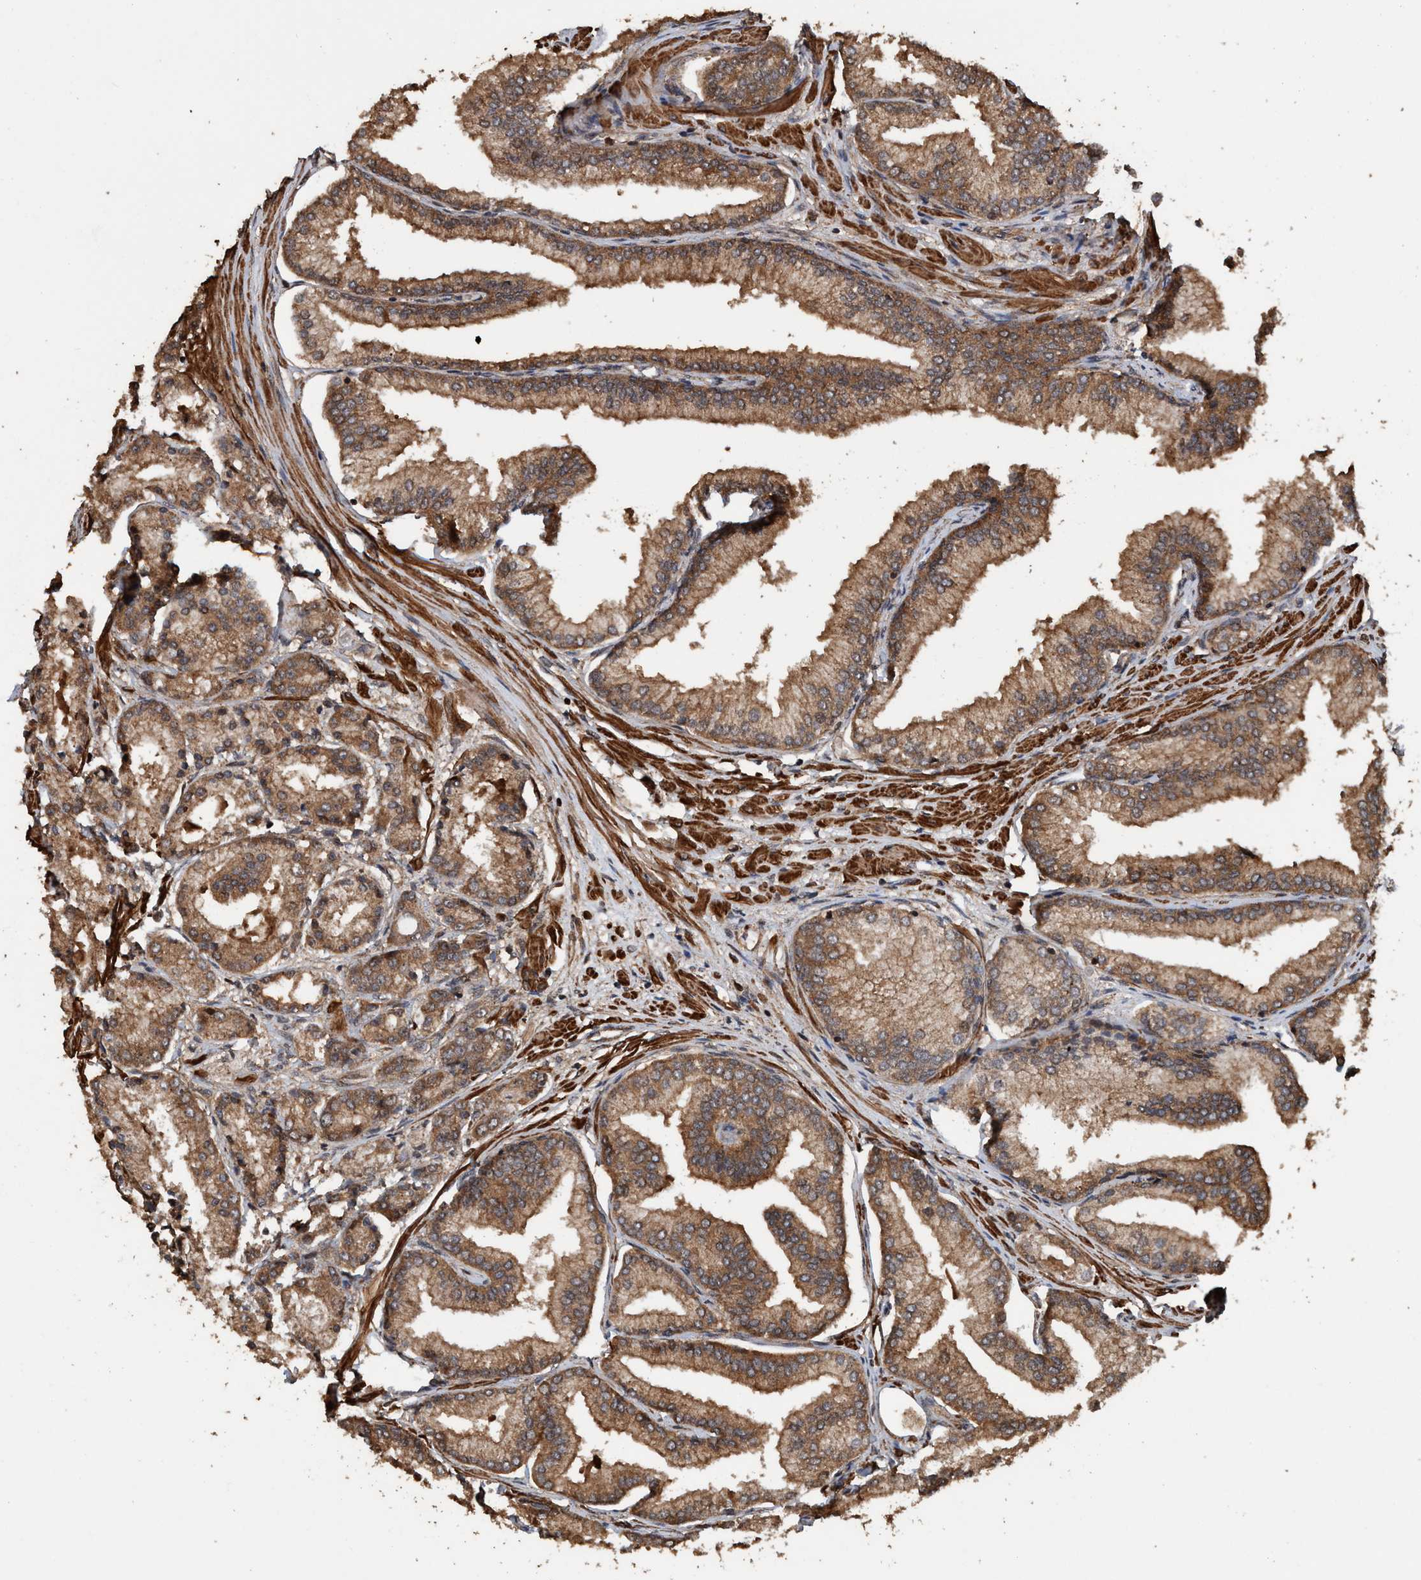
{"staining": {"intensity": "moderate", "quantity": ">75%", "location": "cytoplasmic/membranous"}, "tissue": "prostate cancer", "cell_type": "Tumor cells", "image_type": "cancer", "snomed": [{"axis": "morphology", "description": "Adenocarcinoma, High grade"}, {"axis": "topography", "description": "Prostate"}], "caption": "IHC micrograph of prostate cancer stained for a protein (brown), which displays medium levels of moderate cytoplasmic/membranous positivity in about >75% of tumor cells.", "gene": "TRPC7", "patient": {"sex": "male", "age": 59}}